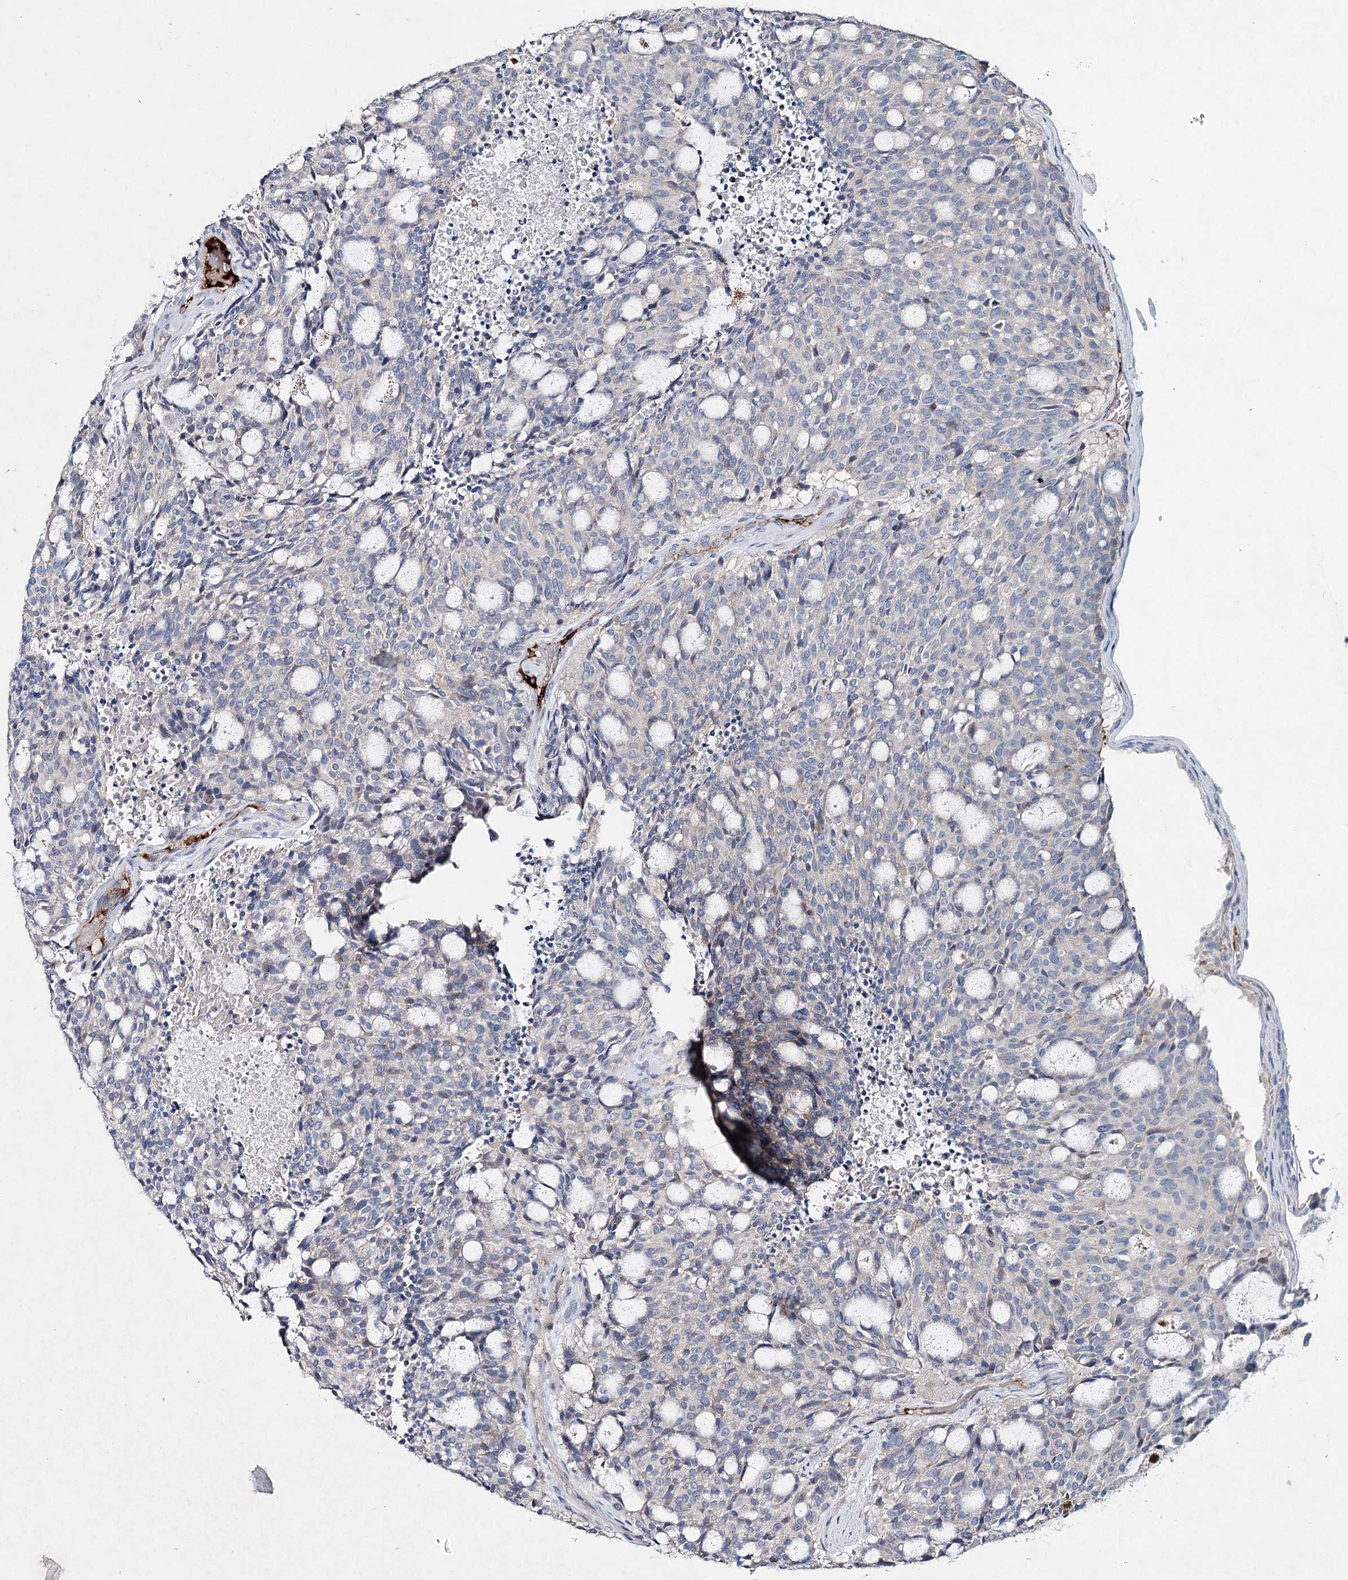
{"staining": {"intensity": "negative", "quantity": "none", "location": "none"}, "tissue": "carcinoid", "cell_type": "Tumor cells", "image_type": "cancer", "snomed": [{"axis": "morphology", "description": "Carcinoid, malignant, NOS"}, {"axis": "topography", "description": "Pancreas"}], "caption": "Immunohistochemistry (IHC) of carcinoid exhibits no positivity in tumor cells.", "gene": "RFX6", "patient": {"sex": "female", "age": 54}}